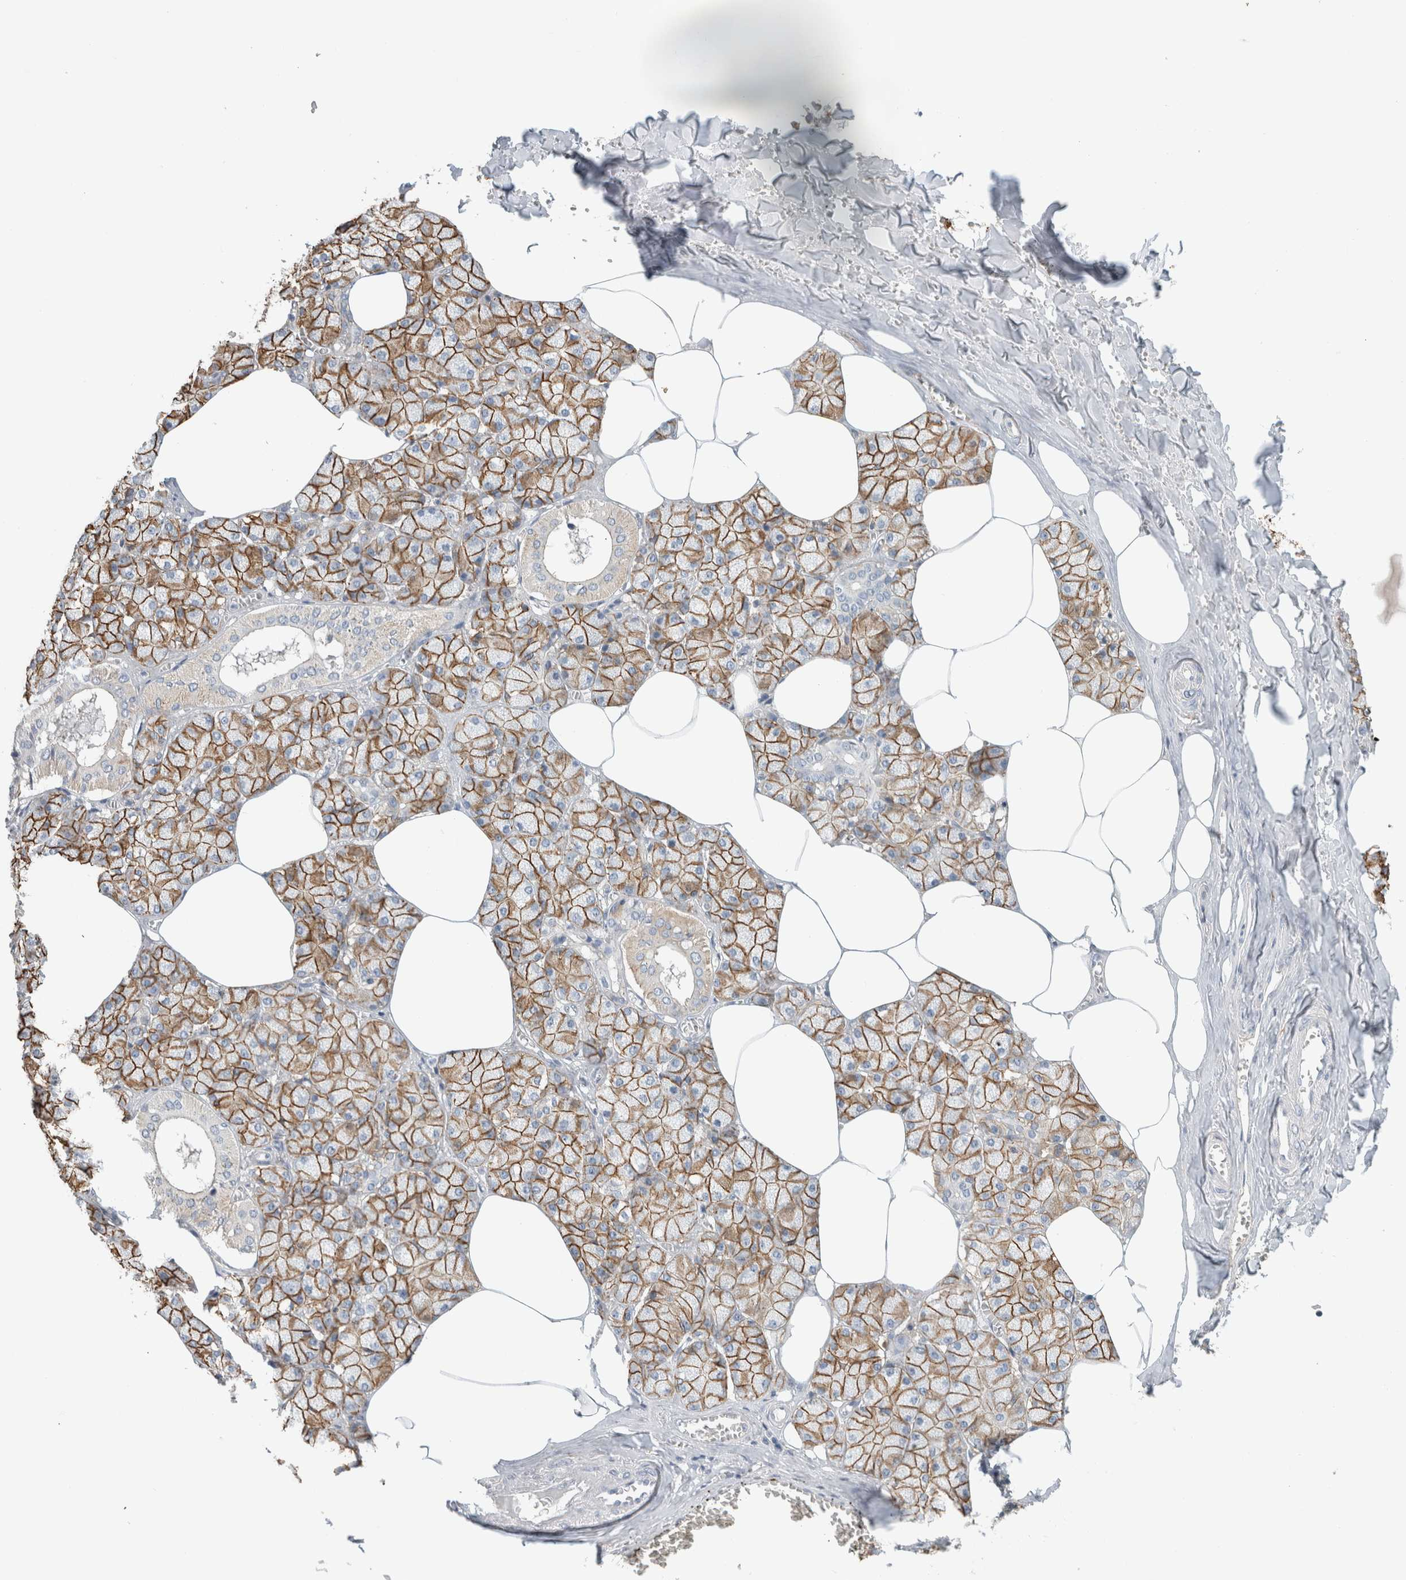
{"staining": {"intensity": "moderate", "quantity": ">75%", "location": "cytoplasmic/membranous"}, "tissue": "salivary gland", "cell_type": "Glandular cells", "image_type": "normal", "snomed": [{"axis": "morphology", "description": "Normal tissue, NOS"}, {"axis": "topography", "description": "Salivary gland"}], "caption": "Immunohistochemical staining of unremarkable salivary gland shows medium levels of moderate cytoplasmic/membranous positivity in approximately >75% of glandular cells.", "gene": "ERCC6L2", "patient": {"sex": "male", "age": 62}}